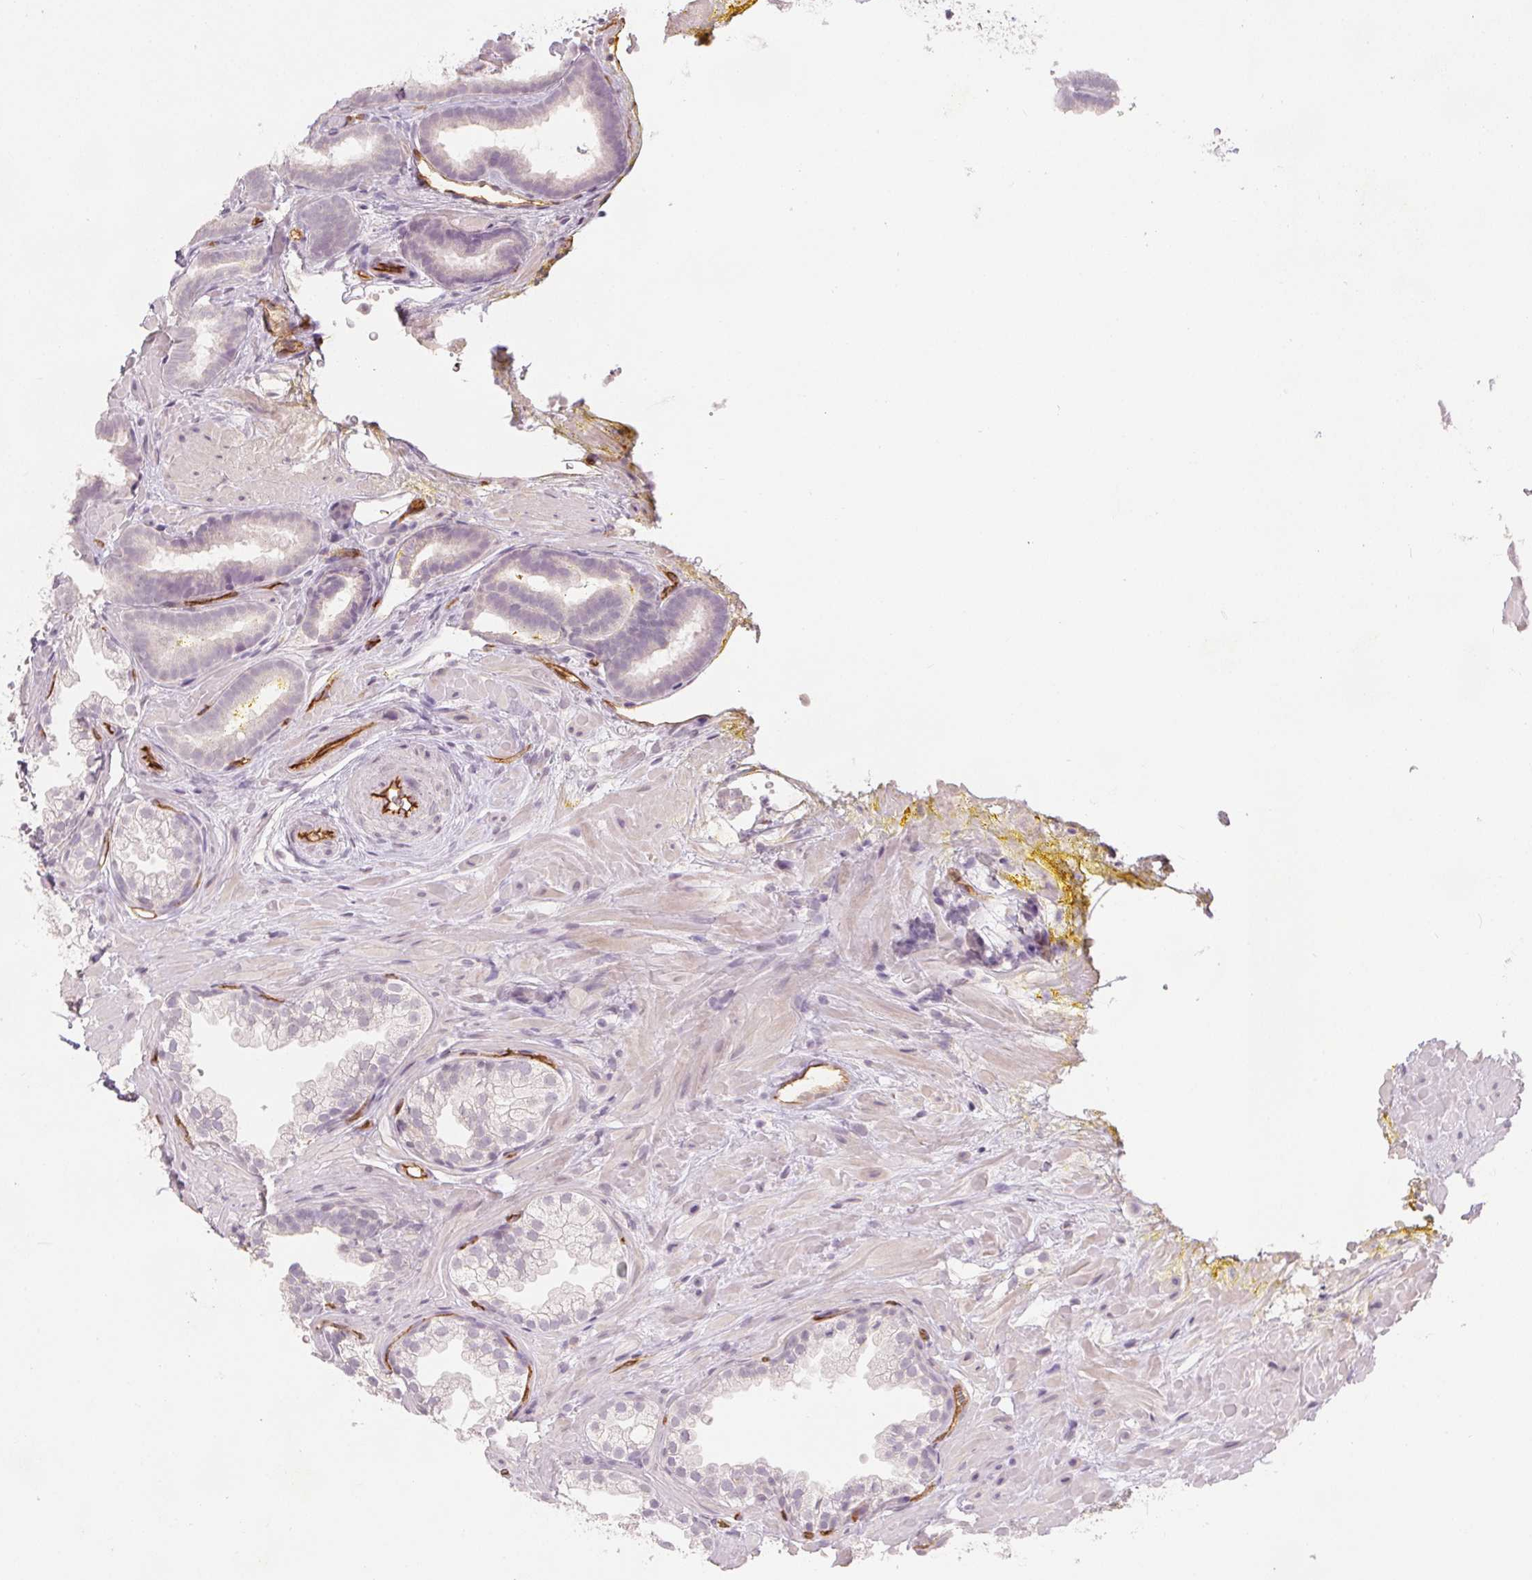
{"staining": {"intensity": "negative", "quantity": "none", "location": "none"}, "tissue": "prostate cancer", "cell_type": "Tumor cells", "image_type": "cancer", "snomed": [{"axis": "morphology", "description": "Adenocarcinoma, Low grade"}, {"axis": "topography", "description": "Prostate"}], "caption": "Prostate cancer stained for a protein using immunohistochemistry reveals no staining tumor cells.", "gene": "PODXL", "patient": {"sex": "male", "age": 63}}